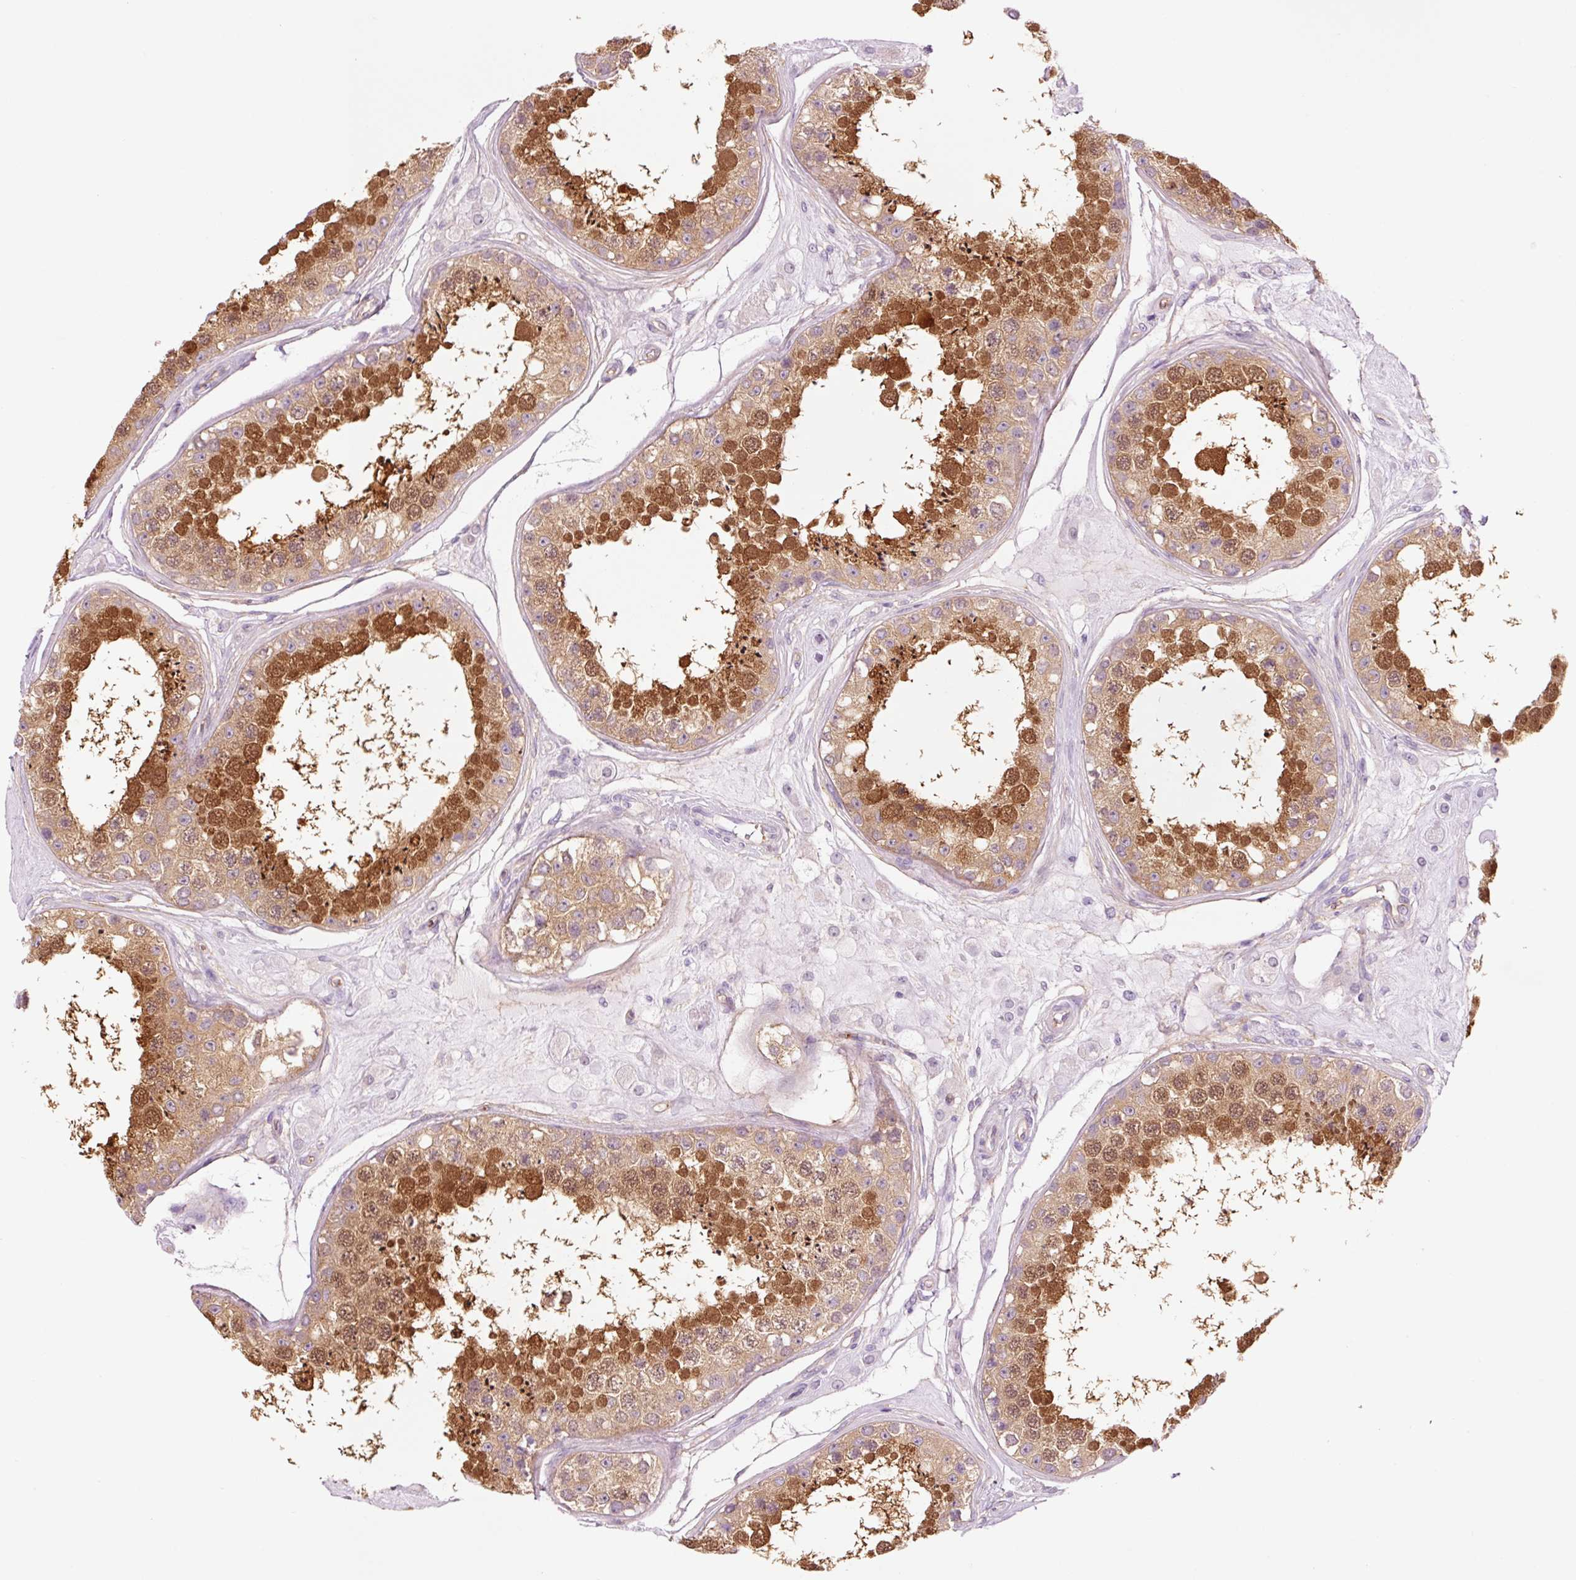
{"staining": {"intensity": "strong", "quantity": "25%-75%", "location": "cytoplasmic/membranous,nuclear"}, "tissue": "testis", "cell_type": "Cells in seminiferous ducts", "image_type": "normal", "snomed": [{"axis": "morphology", "description": "Normal tissue, NOS"}, {"axis": "topography", "description": "Testis"}], "caption": "IHC of benign human testis shows high levels of strong cytoplasmic/membranous,nuclear expression in approximately 25%-75% of cells in seminiferous ducts.", "gene": "HSPA4L", "patient": {"sex": "male", "age": 25}}